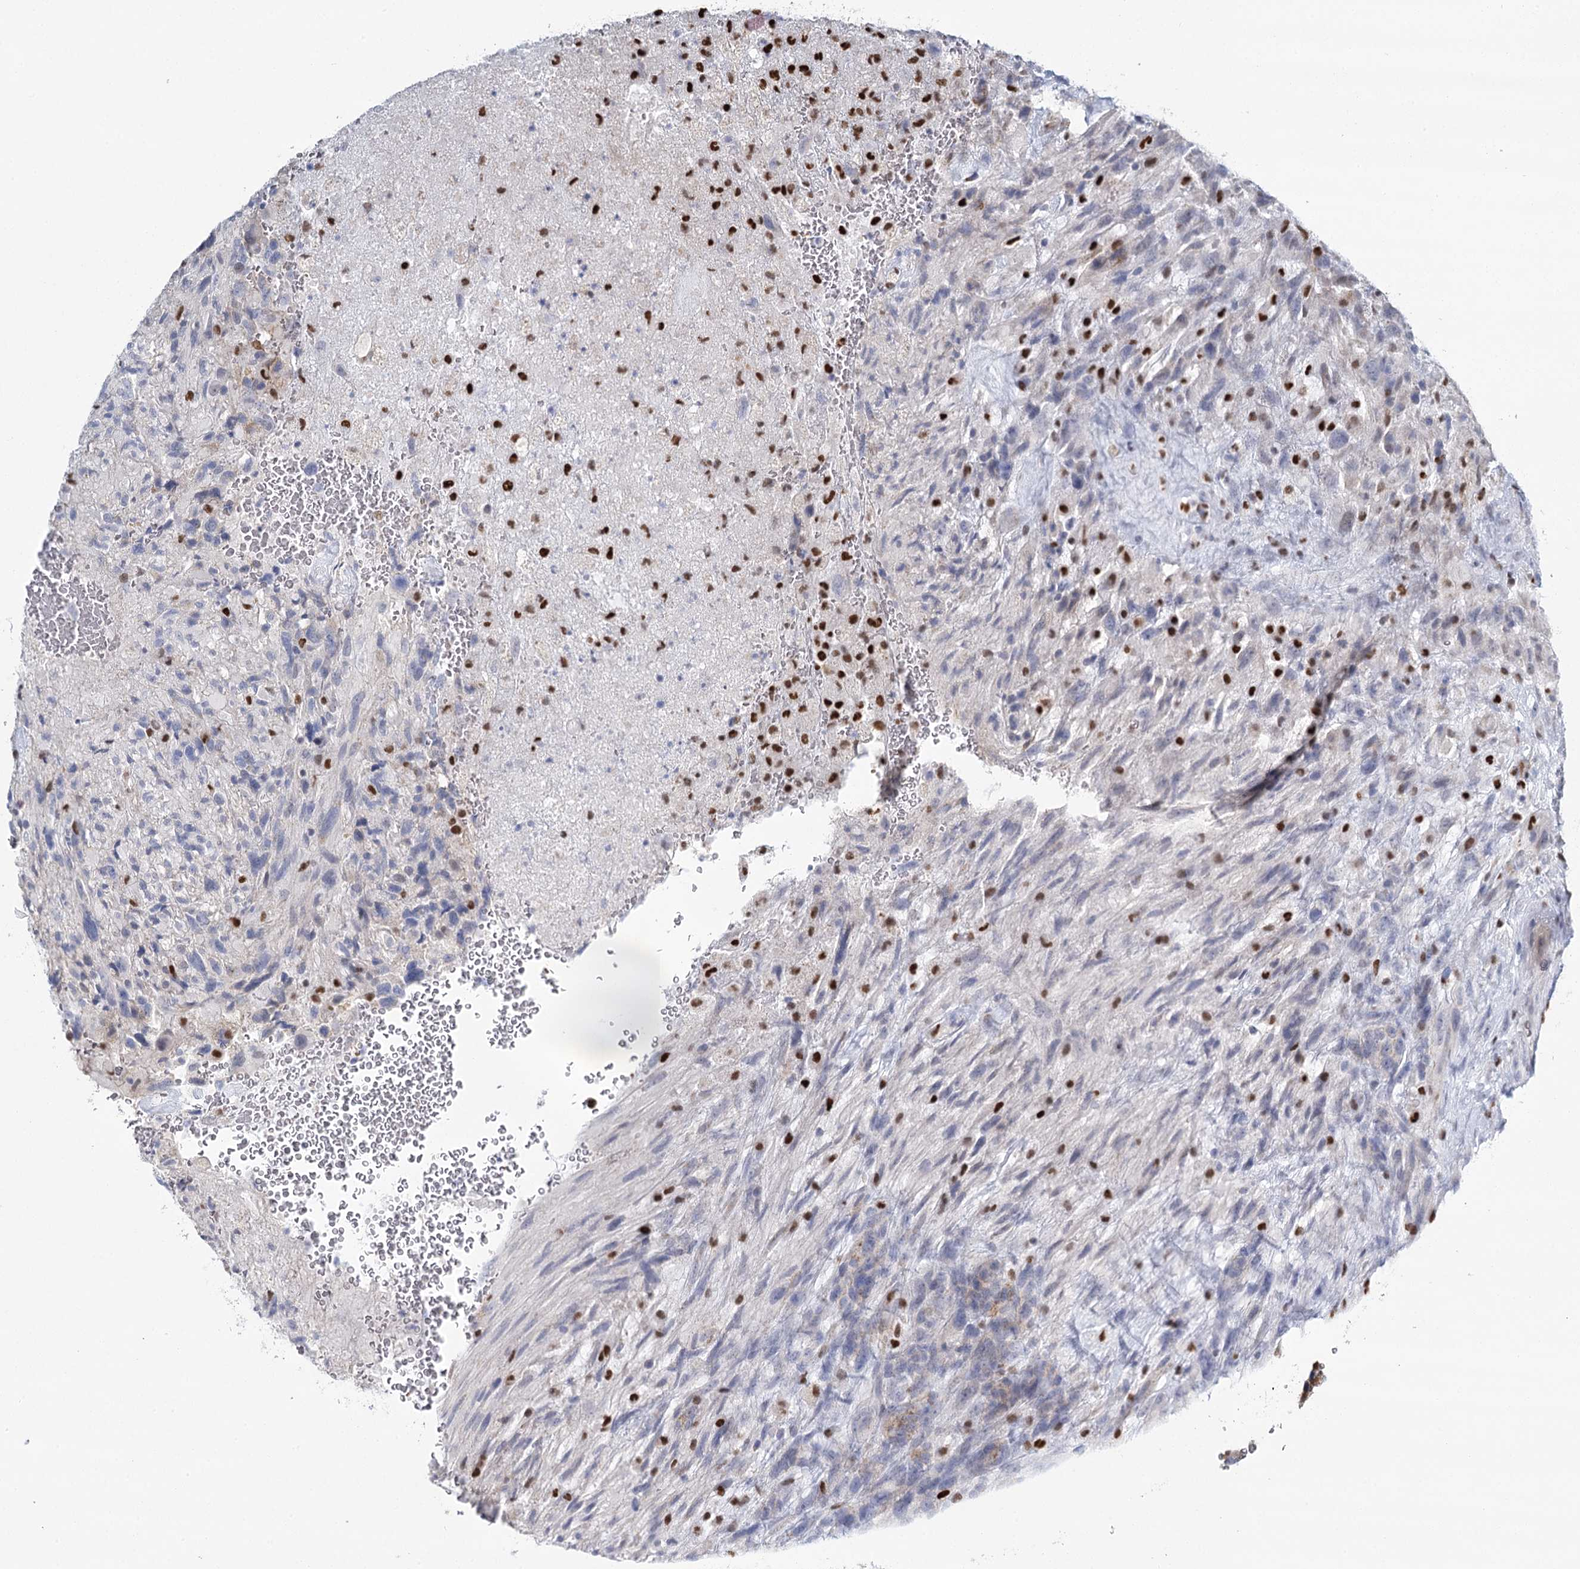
{"staining": {"intensity": "negative", "quantity": "none", "location": "none"}, "tissue": "glioma", "cell_type": "Tumor cells", "image_type": "cancer", "snomed": [{"axis": "morphology", "description": "Glioma, malignant, High grade"}, {"axis": "topography", "description": "Brain"}], "caption": "Histopathology image shows no protein expression in tumor cells of malignant glioma (high-grade) tissue.", "gene": "IGSF3", "patient": {"sex": "male", "age": 61}}